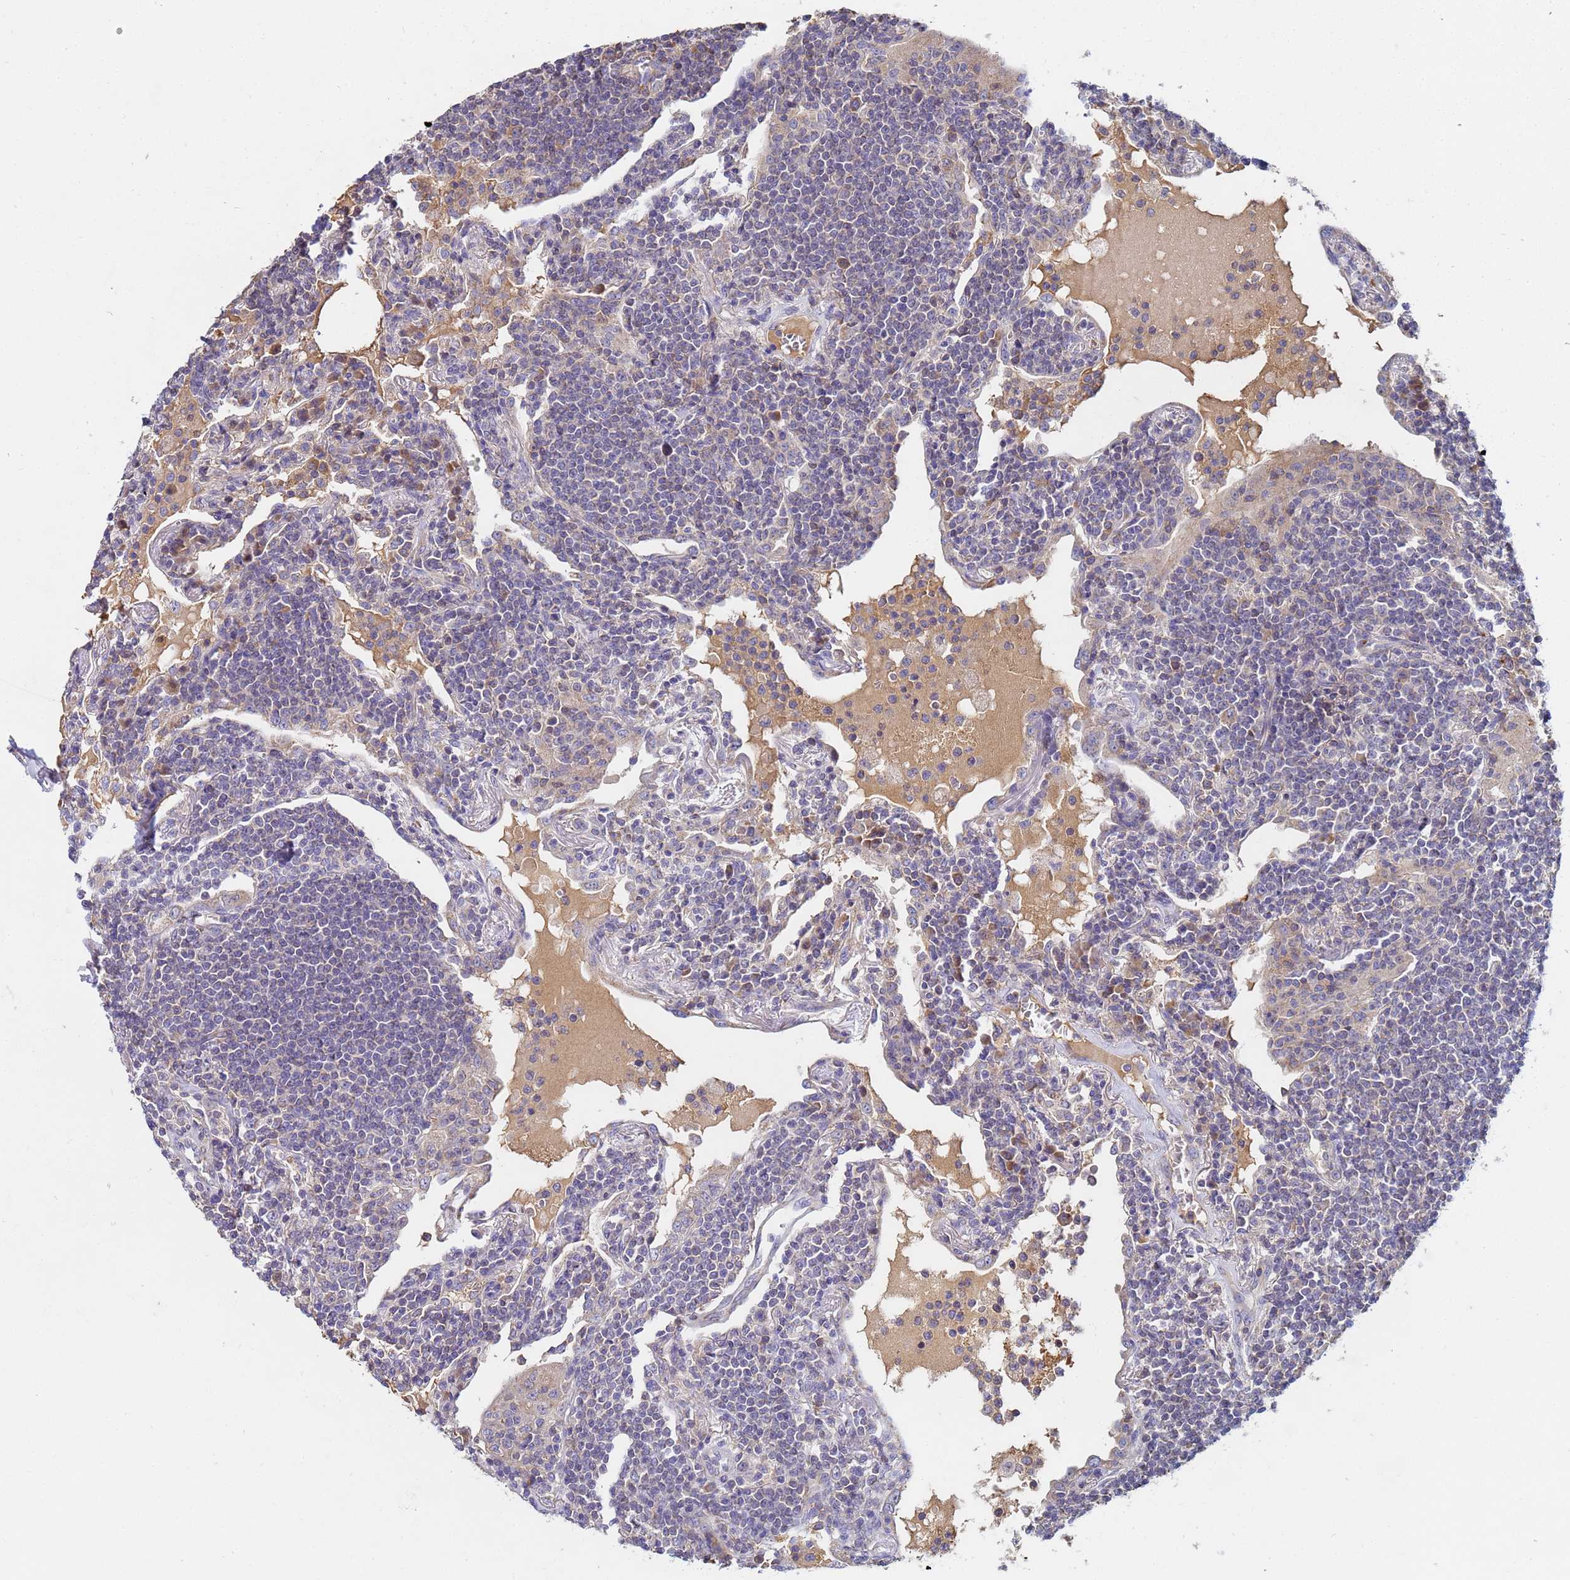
{"staining": {"intensity": "negative", "quantity": "none", "location": "none"}, "tissue": "lymphoma", "cell_type": "Tumor cells", "image_type": "cancer", "snomed": [{"axis": "morphology", "description": "Malignant lymphoma, non-Hodgkin's type, Low grade"}, {"axis": "topography", "description": "Lung"}], "caption": "Human lymphoma stained for a protein using immunohistochemistry exhibits no staining in tumor cells.", "gene": "C5orf34", "patient": {"sex": "female", "age": 71}}